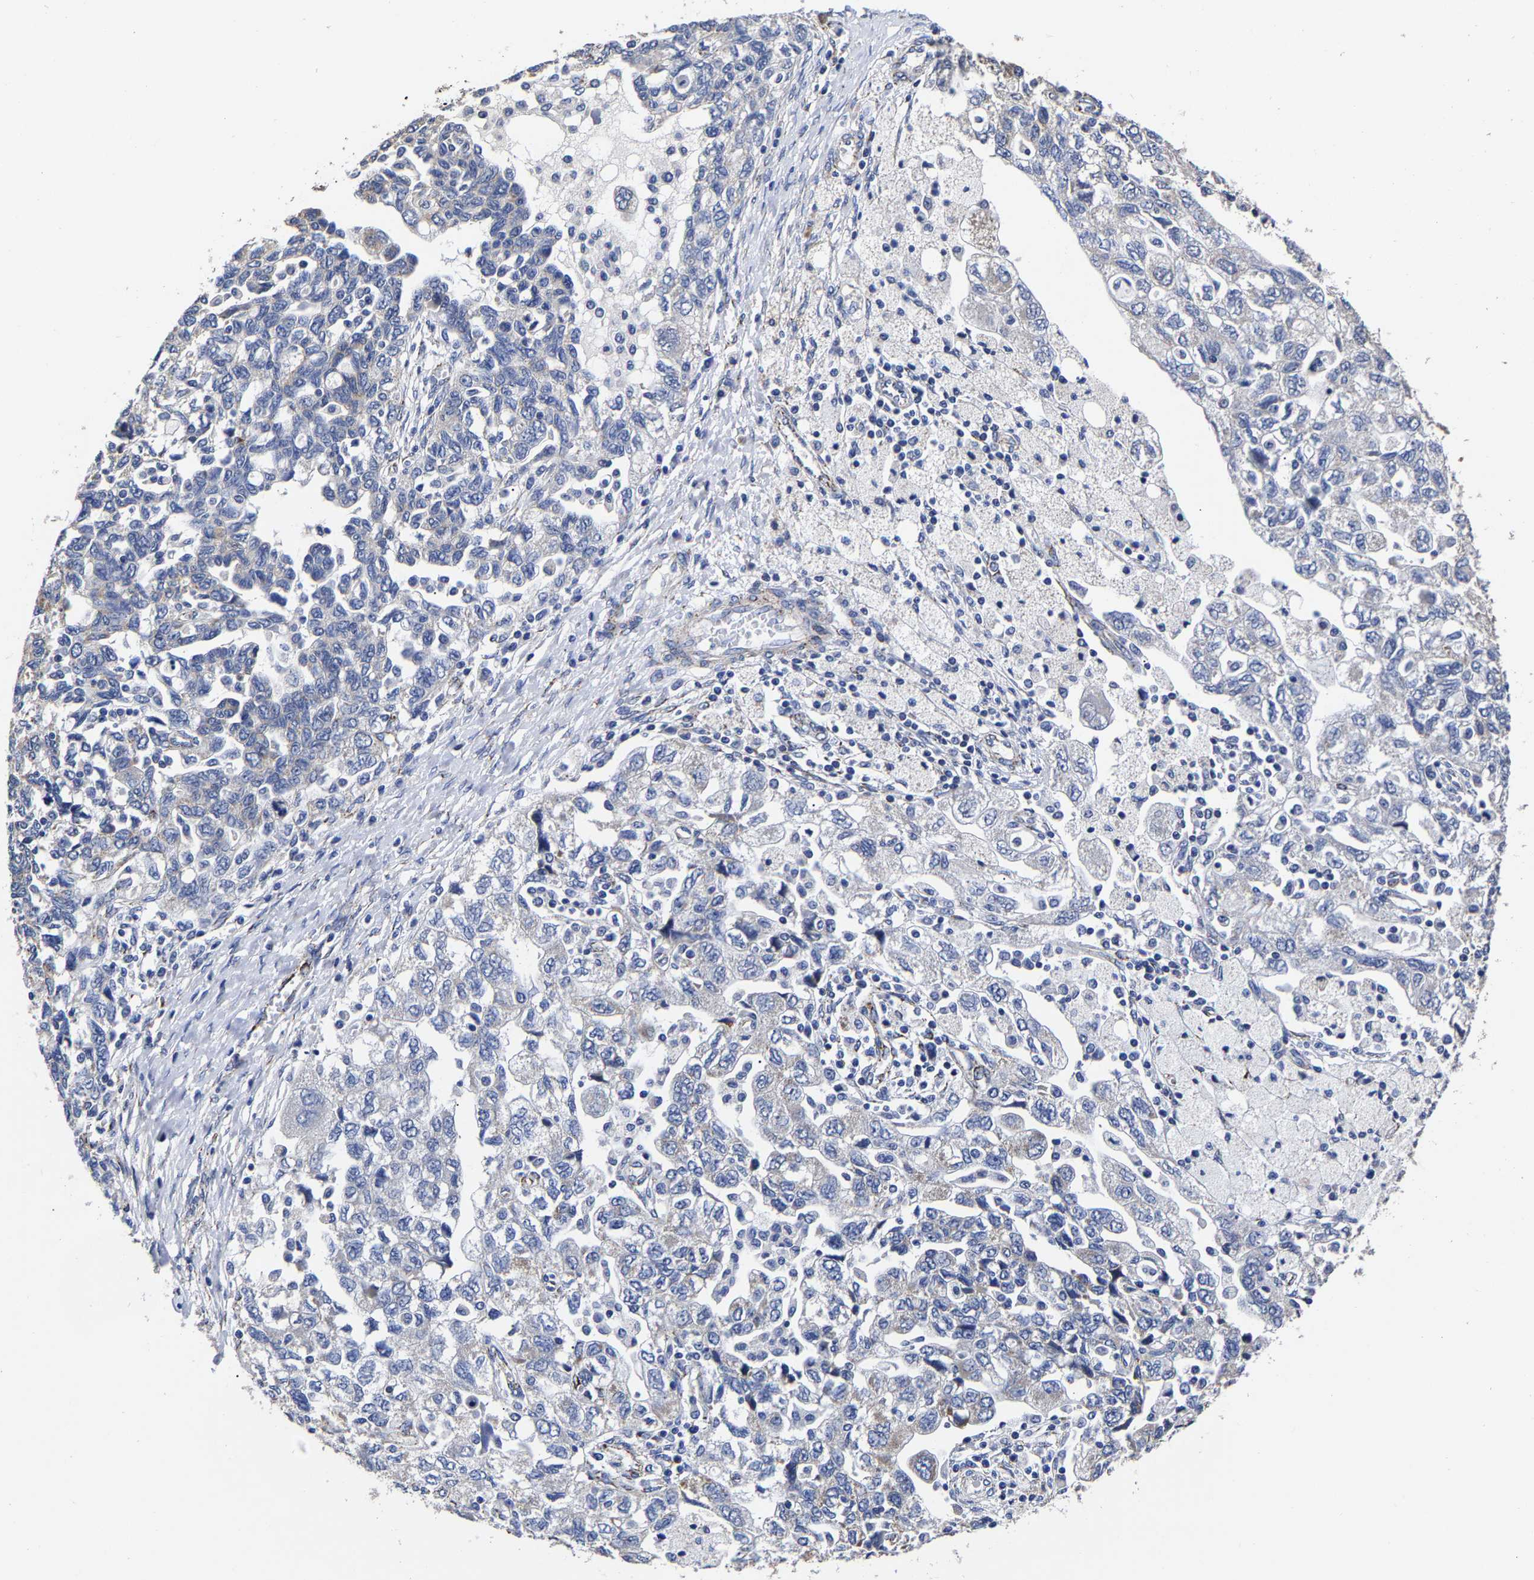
{"staining": {"intensity": "negative", "quantity": "none", "location": "none"}, "tissue": "ovarian cancer", "cell_type": "Tumor cells", "image_type": "cancer", "snomed": [{"axis": "morphology", "description": "Carcinoma, NOS"}, {"axis": "morphology", "description": "Cystadenocarcinoma, serous, NOS"}, {"axis": "topography", "description": "Ovary"}], "caption": "Ovarian cancer was stained to show a protein in brown. There is no significant expression in tumor cells. The staining is performed using DAB brown chromogen with nuclei counter-stained in using hematoxylin.", "gene": "AASS", "patient": {"sex": "female", "age": 69}}